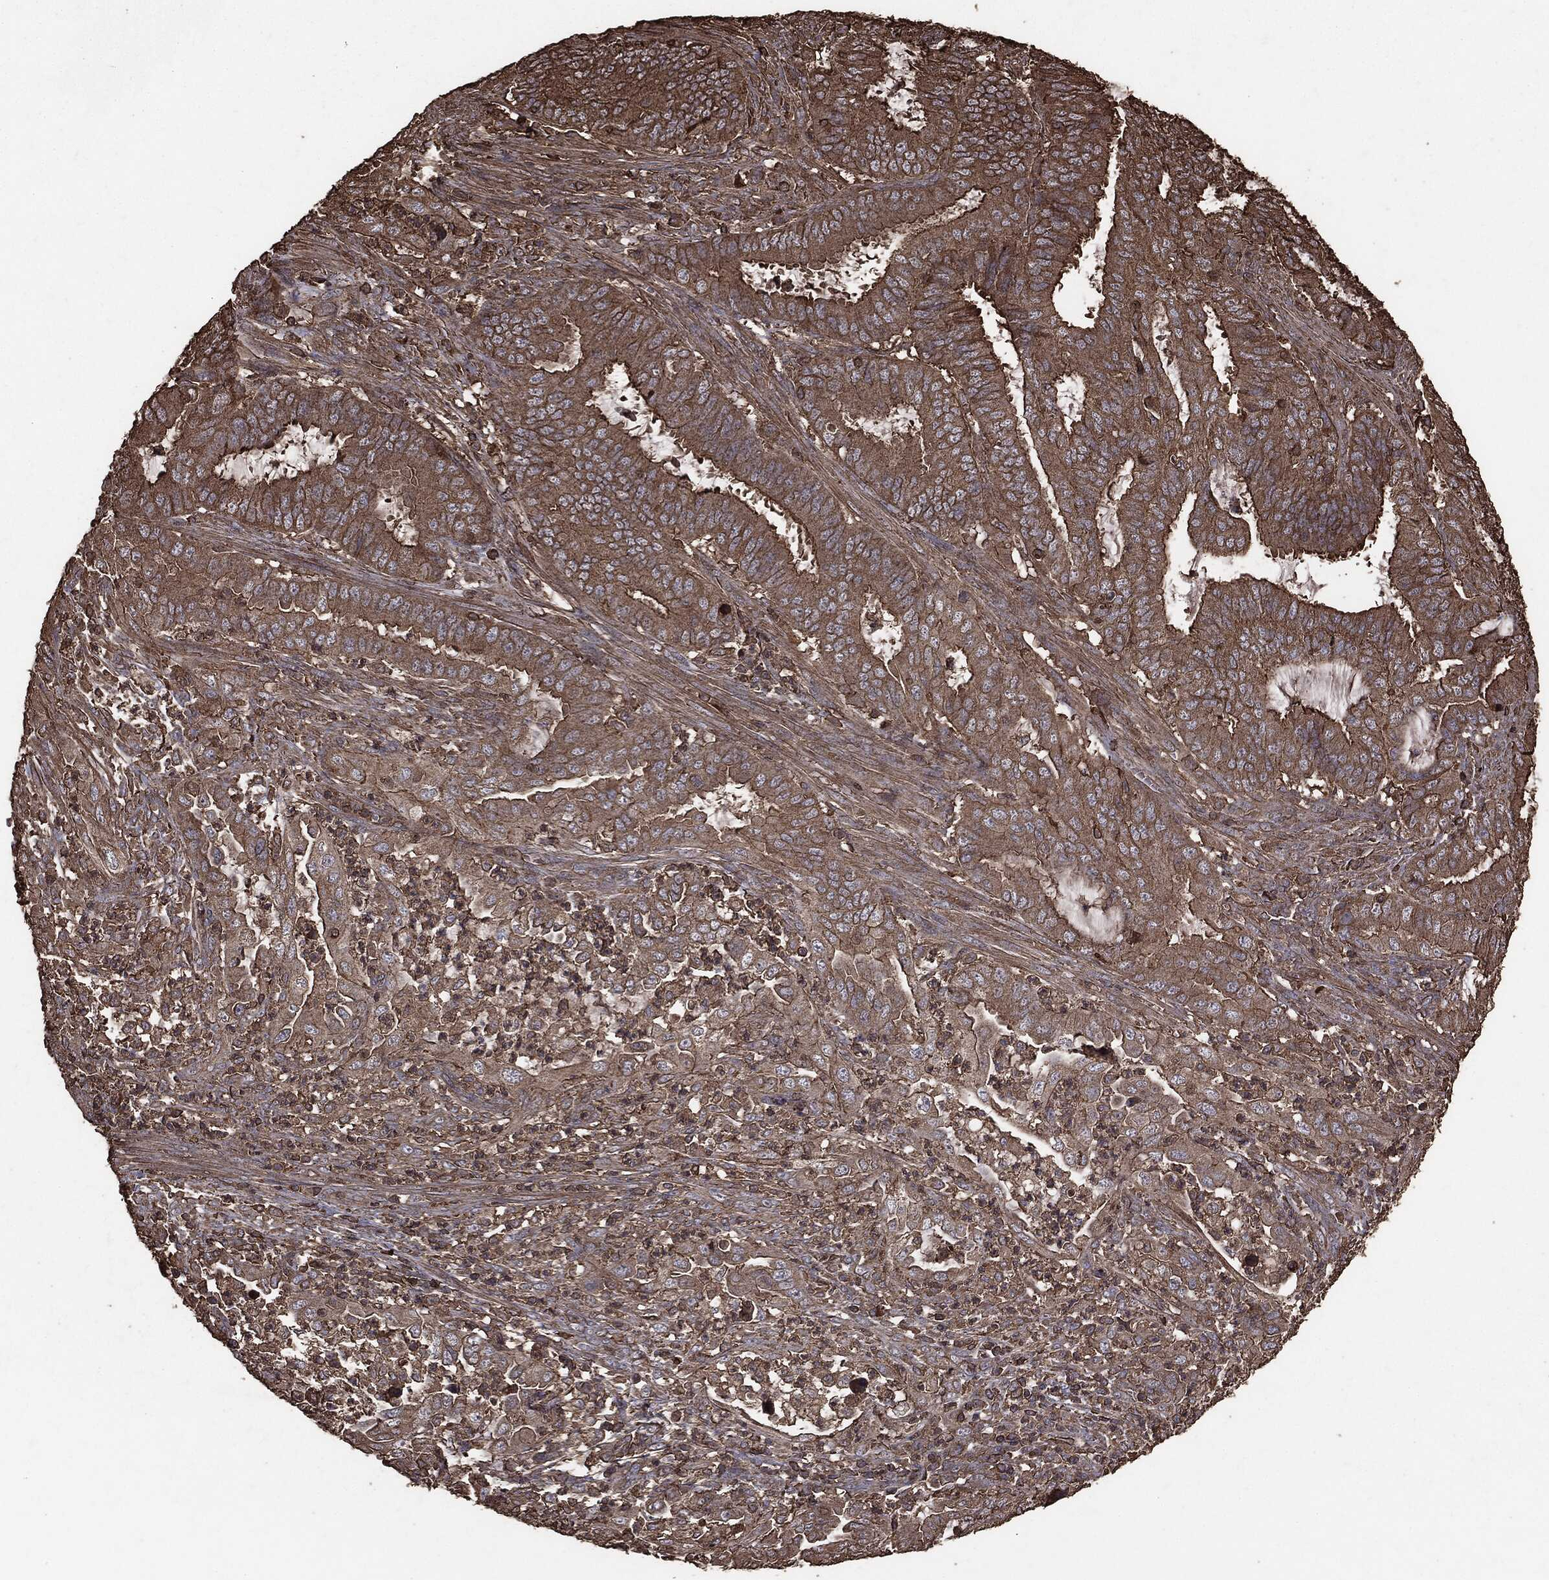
{"staining": {"intensity": "moderate", "quantity": ">75%", "location": "cytoplasmic/membranous"}, "tissue": "endometrial cancer", "cell_type": "Tumor cells", "image_type": "cancer", "snomed": [{"axis": "morphology", "description": "Adenocarcinoma, NOS"}, {"axis": "topography", "description": "Endometrium"}], "caption": "Immunohistochemical staining of human endometrial cancer (adenocarcinoma) displays medium levels of moderate cytoplasmic/membranous staining in about >75% of tumor cells.", "gene": "MTOR", "patient": {"sex": "female", "age": 51}}